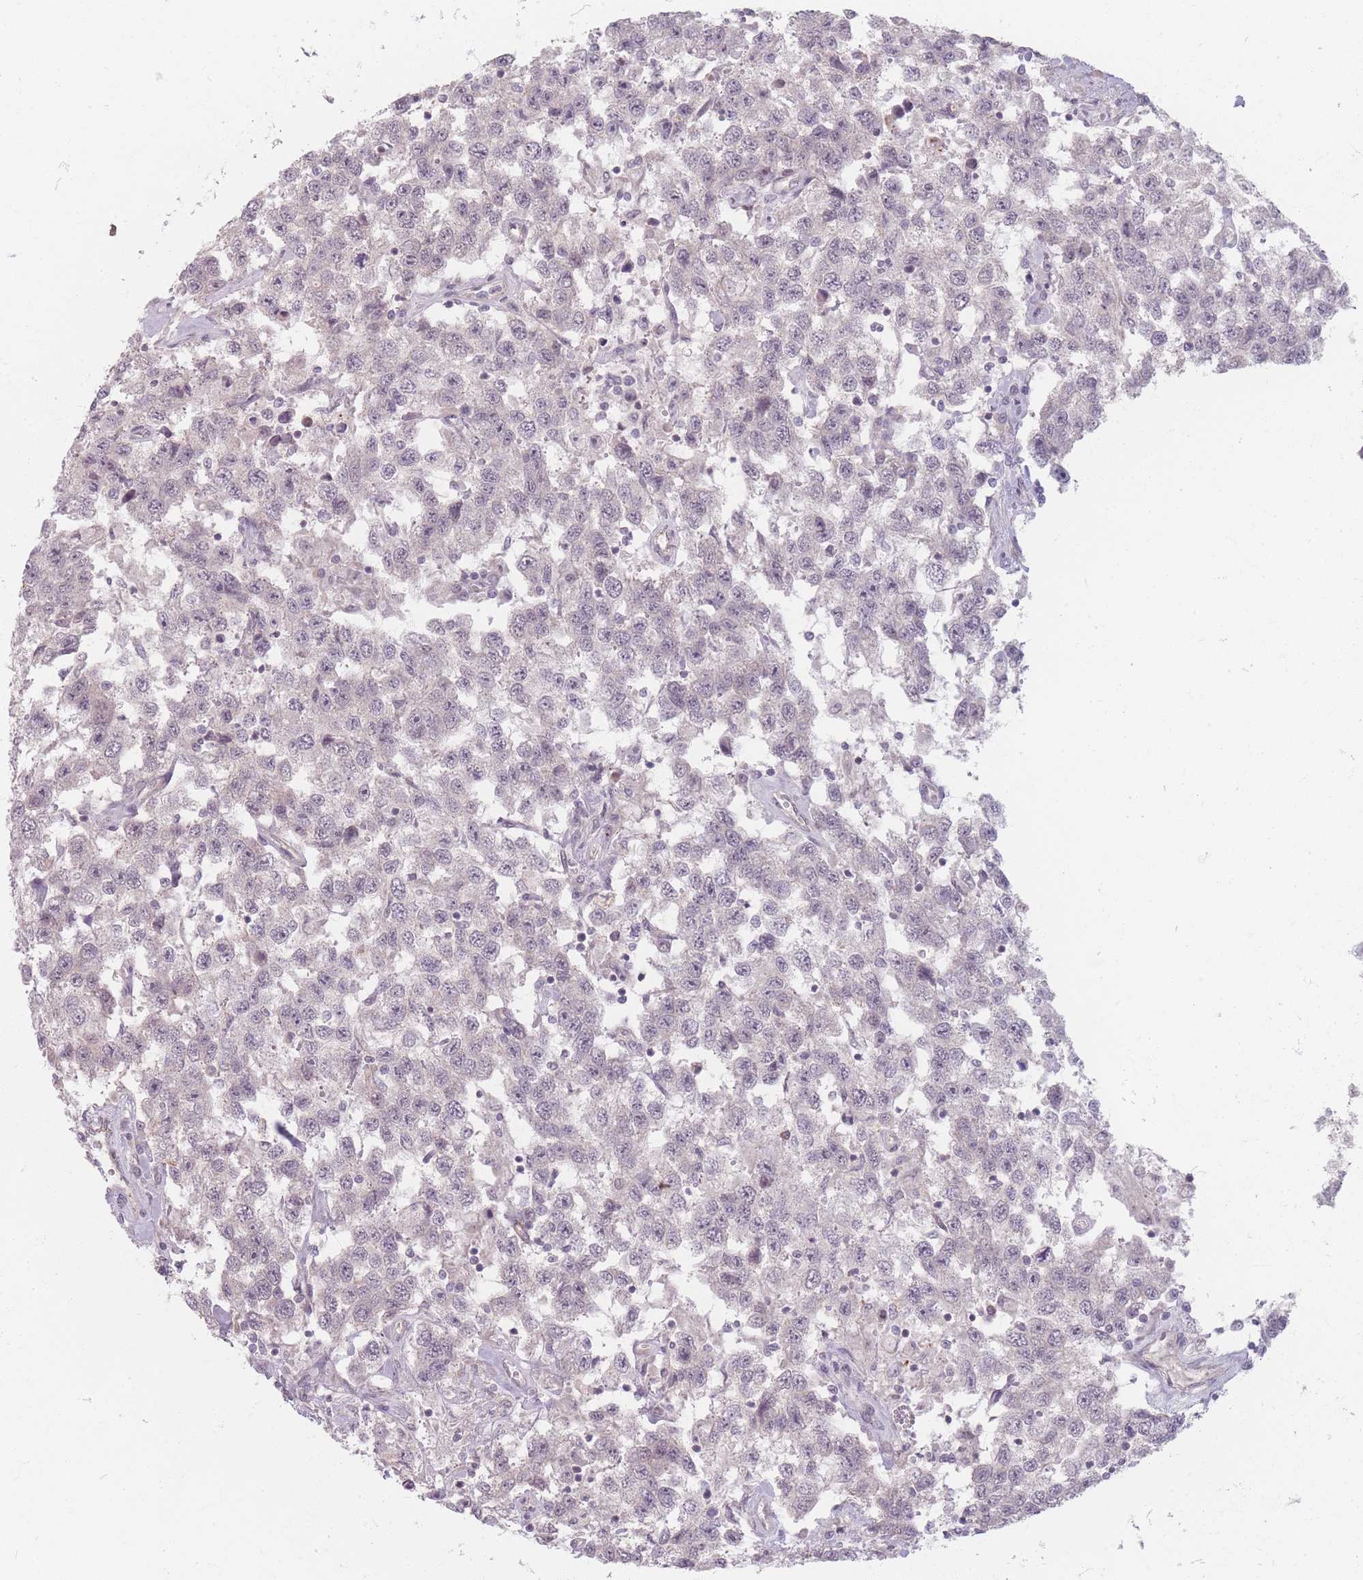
{"staining": {"intensity": "negative", "quantity": "none", "location": "none"}, "tissue": "testis cancer", "cell_type": "Tumor cells", "image_type": "cancer", "snomed": [{"axis": "morphology", "description": "Seminoma, NOS"}, {"axis": "topography", "description": "Testis"}], "caption": "DAB (3,3'-diaminobenzidine) immunohistochemical staining of testis cancer (seminoma) reveals no significant expression in tumor cells. The staining is performed using DAB (3,3'-diaminobenzidine) brown chromogen with nuclei counter-stained in using hematoxylin.", "gene": "GABRA6", "patient": {"sex": "male", "age": 41}}